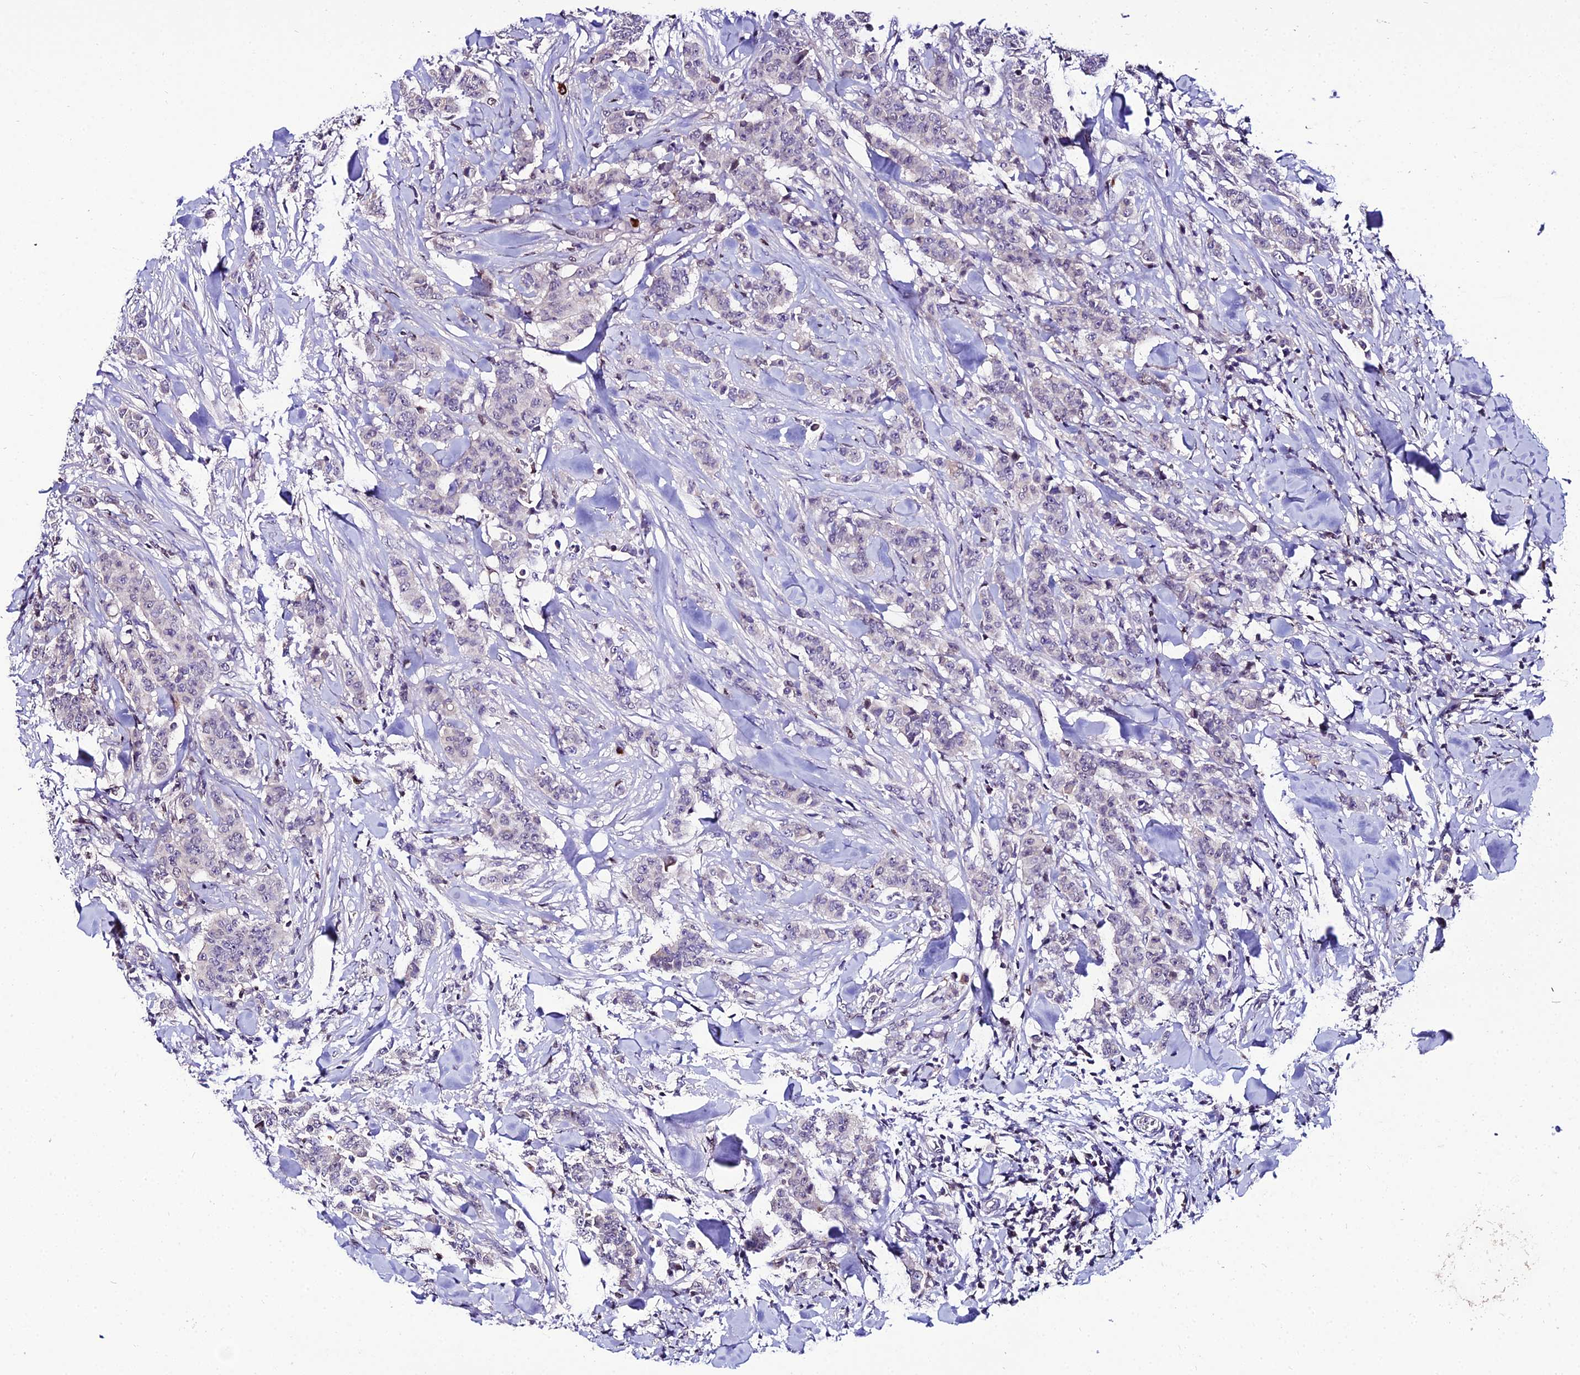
{"staining": {"intensity": "negative", "quantity": "none", "location": "none"}, "tissue": "breast cancer", "cell_type": "Tumor cells", "image_type": "cancer", "snomed": [{"axis": "morphology", "description": "Duct carcinoma"}, {"axis": "topography", "description": "Breast"}], "caption": "High power microscopy image of an IHC histopathology image of invasive ductal carcinoma (breast), revealing no significant staining in tumor cells.", "gene": "SHQ1", "patient": {"sex": "female", "age": 40}}